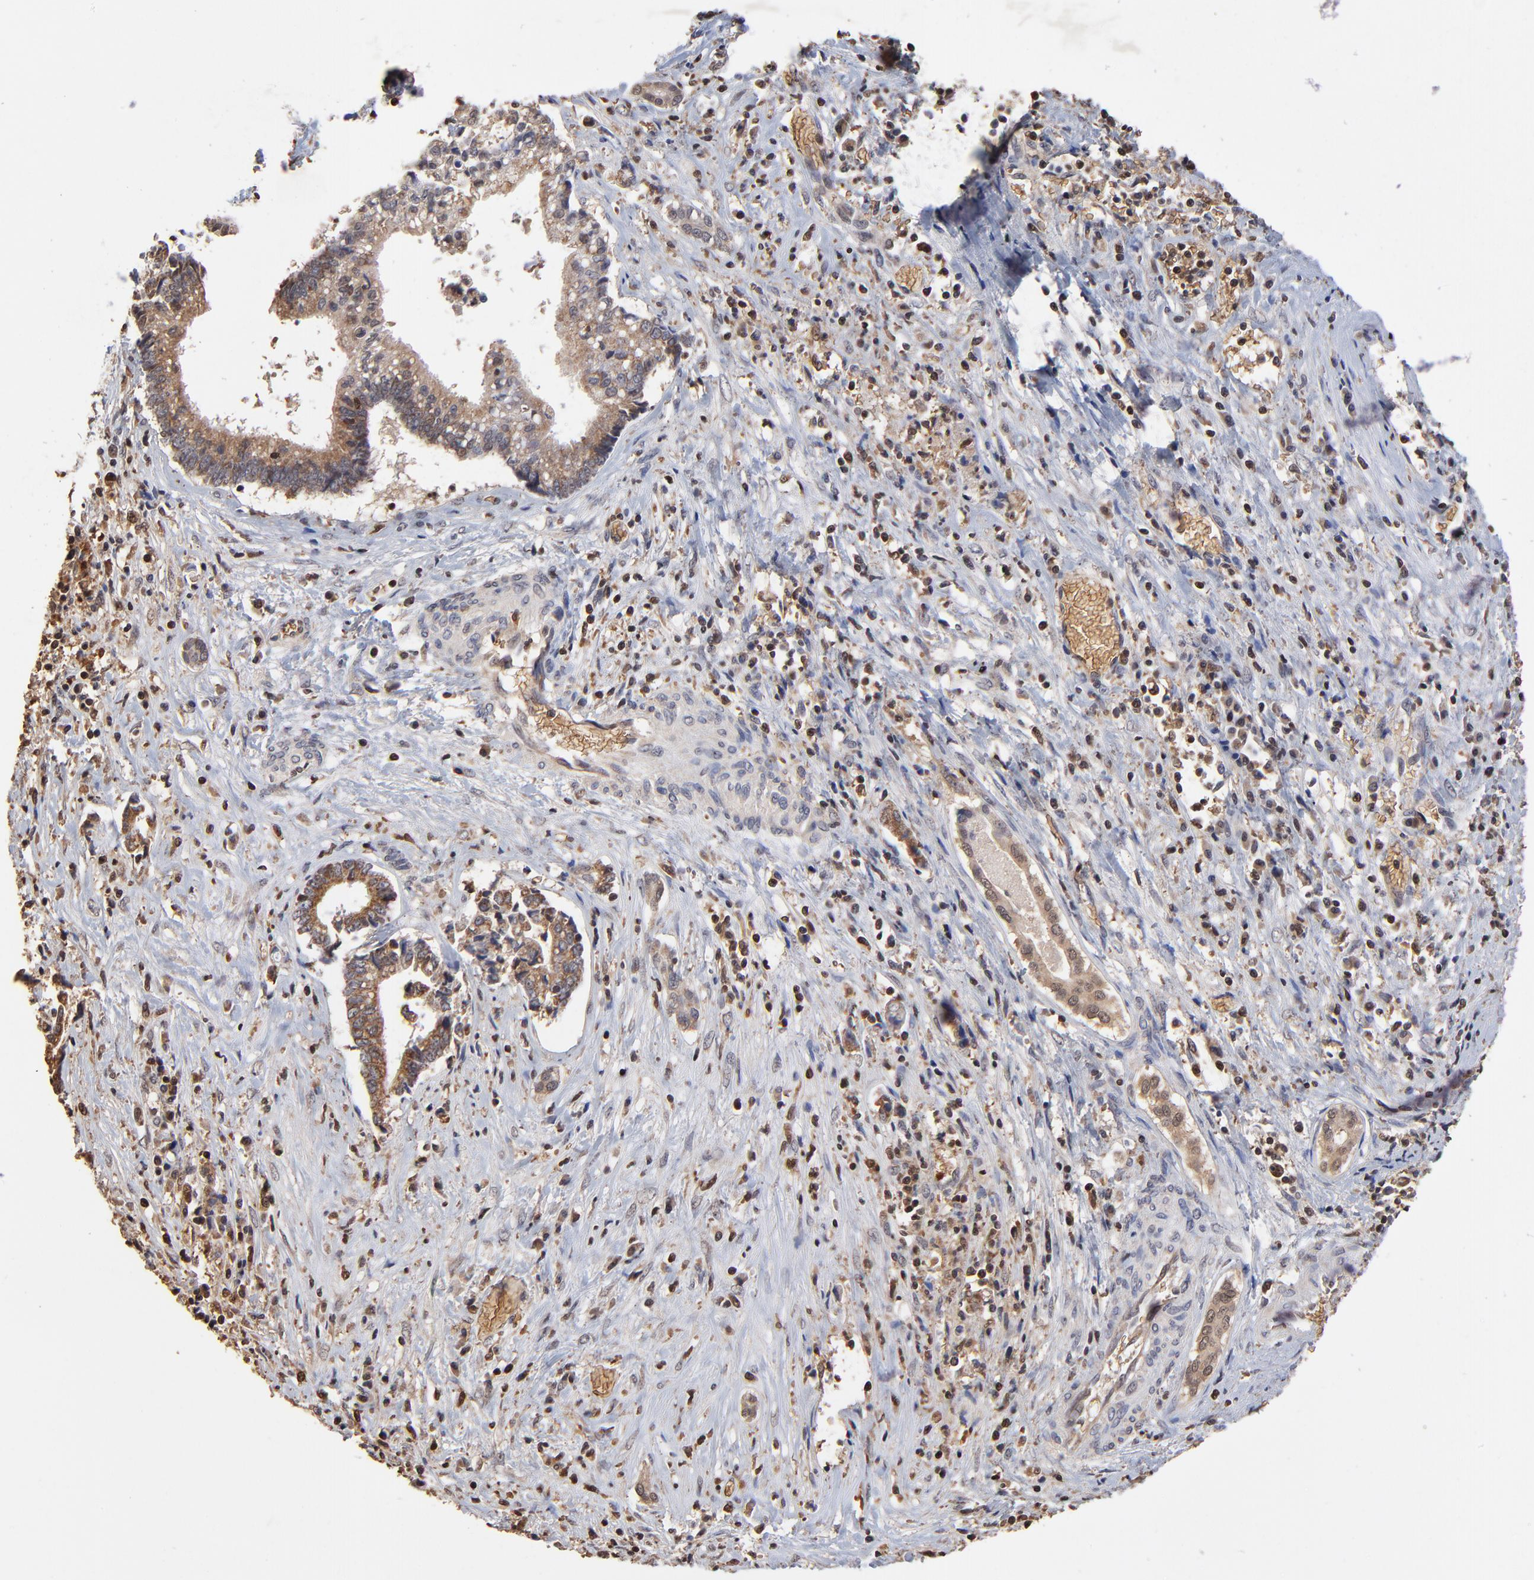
{"staining": {"intensity": "weak", "quantity": ">75%", "location": "cytoplasmic/membranous"}, "tissue": "liver cancer", "cell_type": "Tumor cells", "image_type": "cancer", "snomed": [{"axis": "morphology", "description": "Cholangiocarcinoma"}, {"axis": "topography", "description": "Liver"}], "caption": "About >75% of tumor cells in cholangiocarcinoma (liver) display weak cytoplasmic/membranous protein expression as visualized by brown immunohistochemical staining.", "gene": "CASP1", "patient": {"sex": "male", "age": 57}}